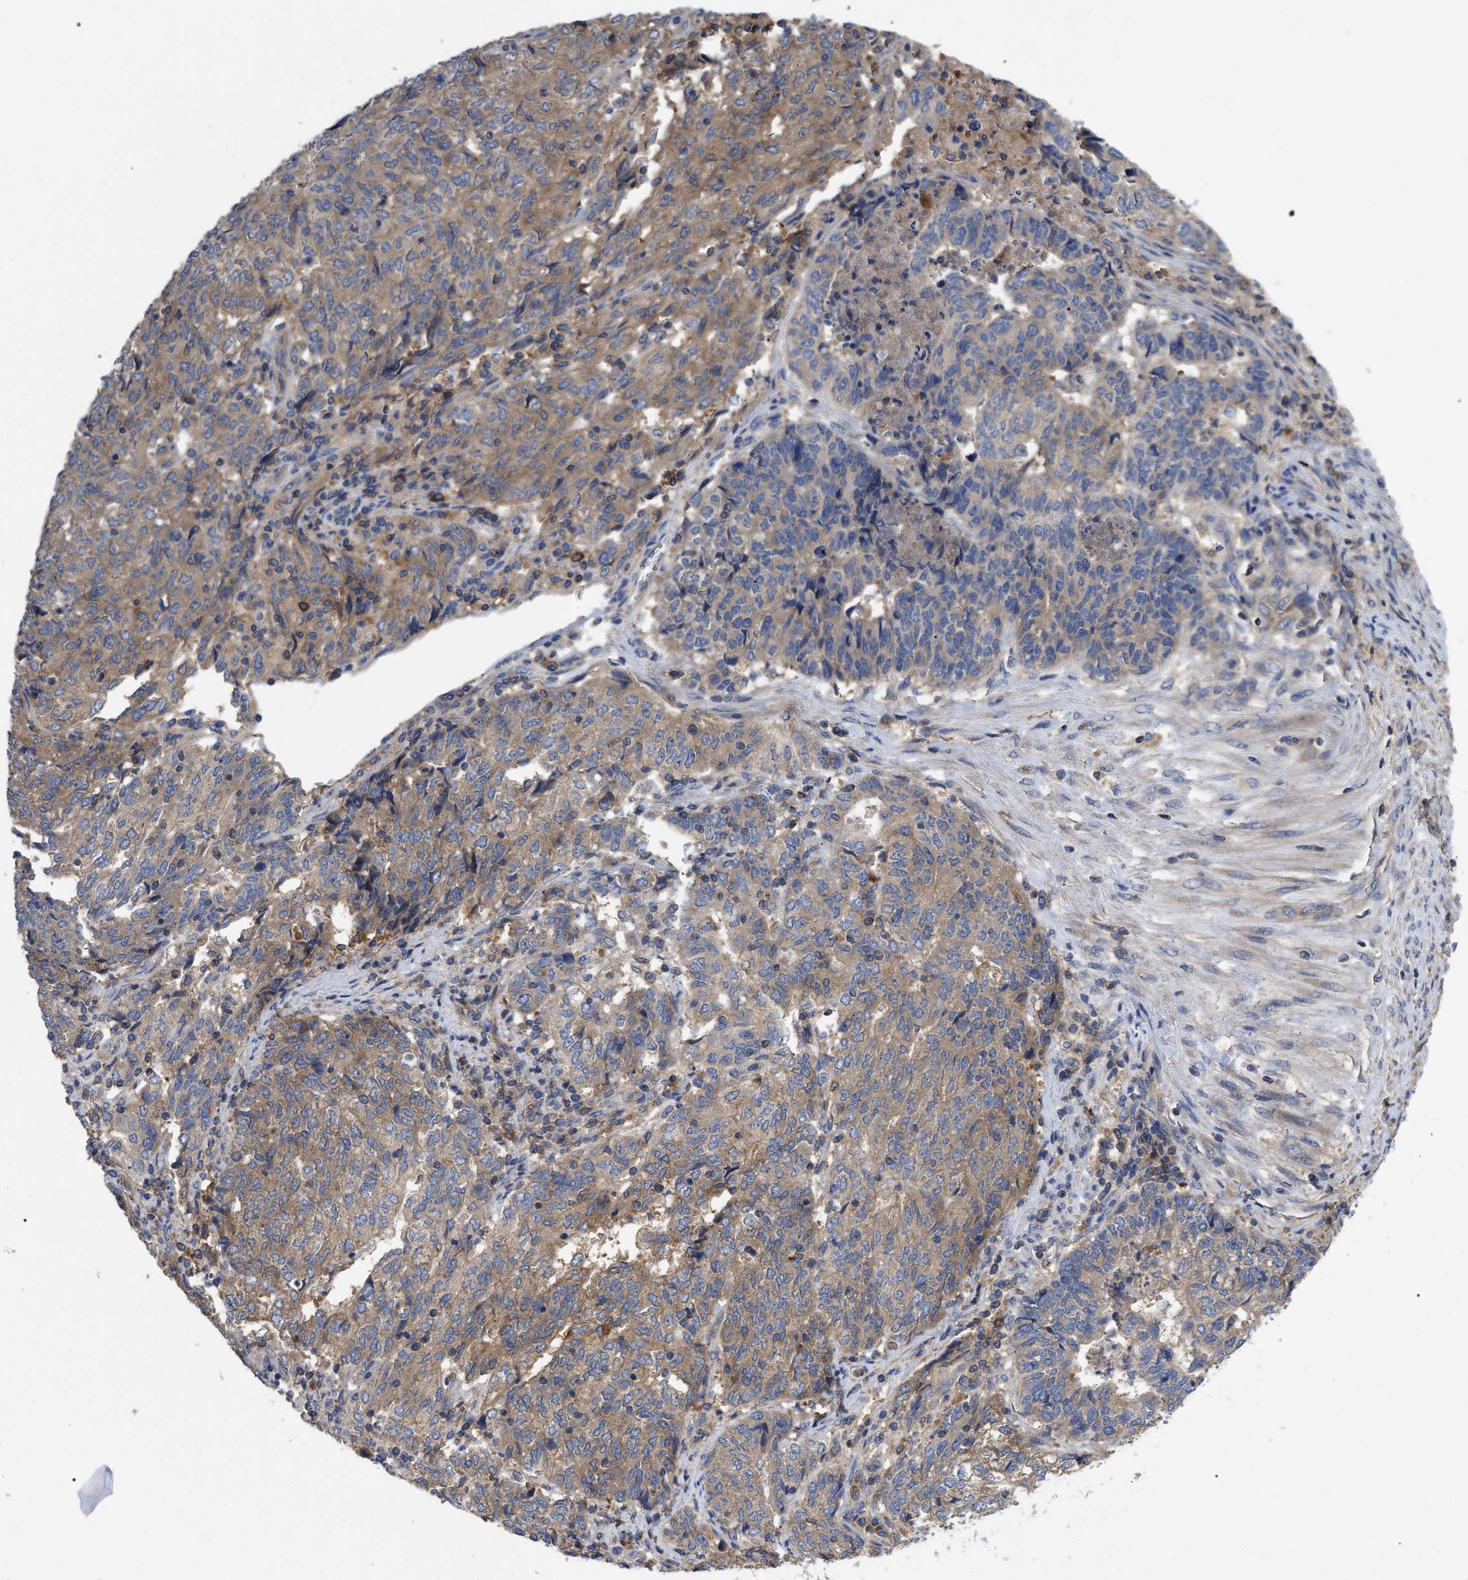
{"staining": {"intensity": "moderate", "quantity": "25%-75%", "location": "cytoplasmic/membranous"}, "tissue": "endometrial cancer", "cell_type": "Tumor cells", "image_type": "cancer", "snomed": [{"axis": "morphology", "description": "Adenocarcinoma, NOS"}, {"axis": "topography", "description": "Endometrium"}], "caption": "The image exhibits a brown stain indicating the presence of a protein in the cytoplasmic/membranous of tumor cells in endometrial cancer (adenocarcinoma). Using DAB (brown) and hematoxylin (blue) stains, captured at high magnification using brightfield microscopy.", "gene": "RAP1GDS1", "patient": {"sex": "female", "age": 80}}